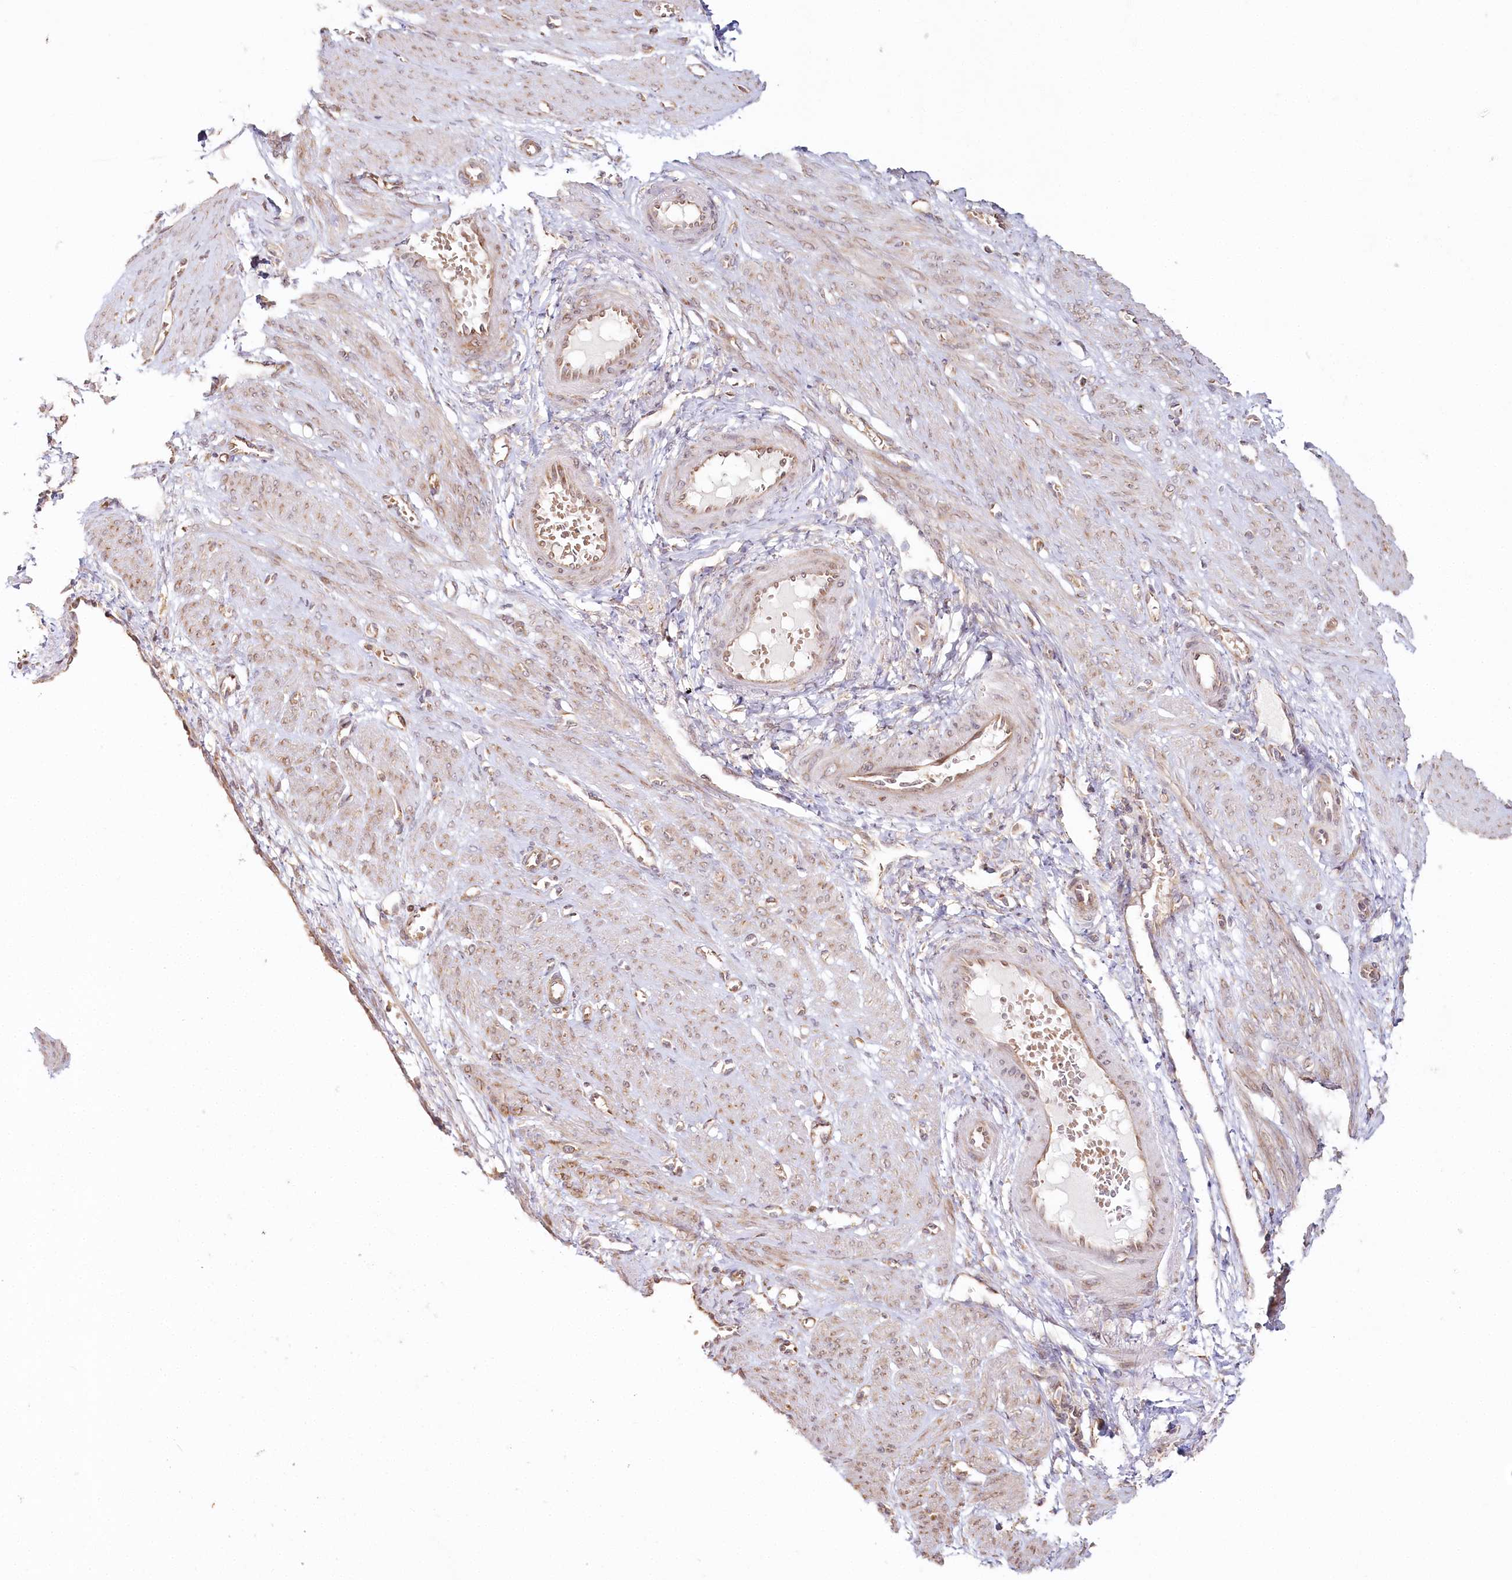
{"staining": {"intensity": "weak", "quantity": "25%-75%", "location": "cytoplasmic/membranous"}, "tissue": "endometrium", "cell_type": "Cells in endometrial stroma", "image_type": "normal", "snomed": [{"axis": "morphology", "description": "Normal tissue, NOS"}, {"axis": "topography", "description": "Endometrium"}], "caption": "Protein staining reveals weak cytoplasmic/membranous positivity in about 25%-75% of cells in endometrial stroma in normal endometrium.", "gene": "OTUD4", "patient": {"sex": "female", "age": 33}}